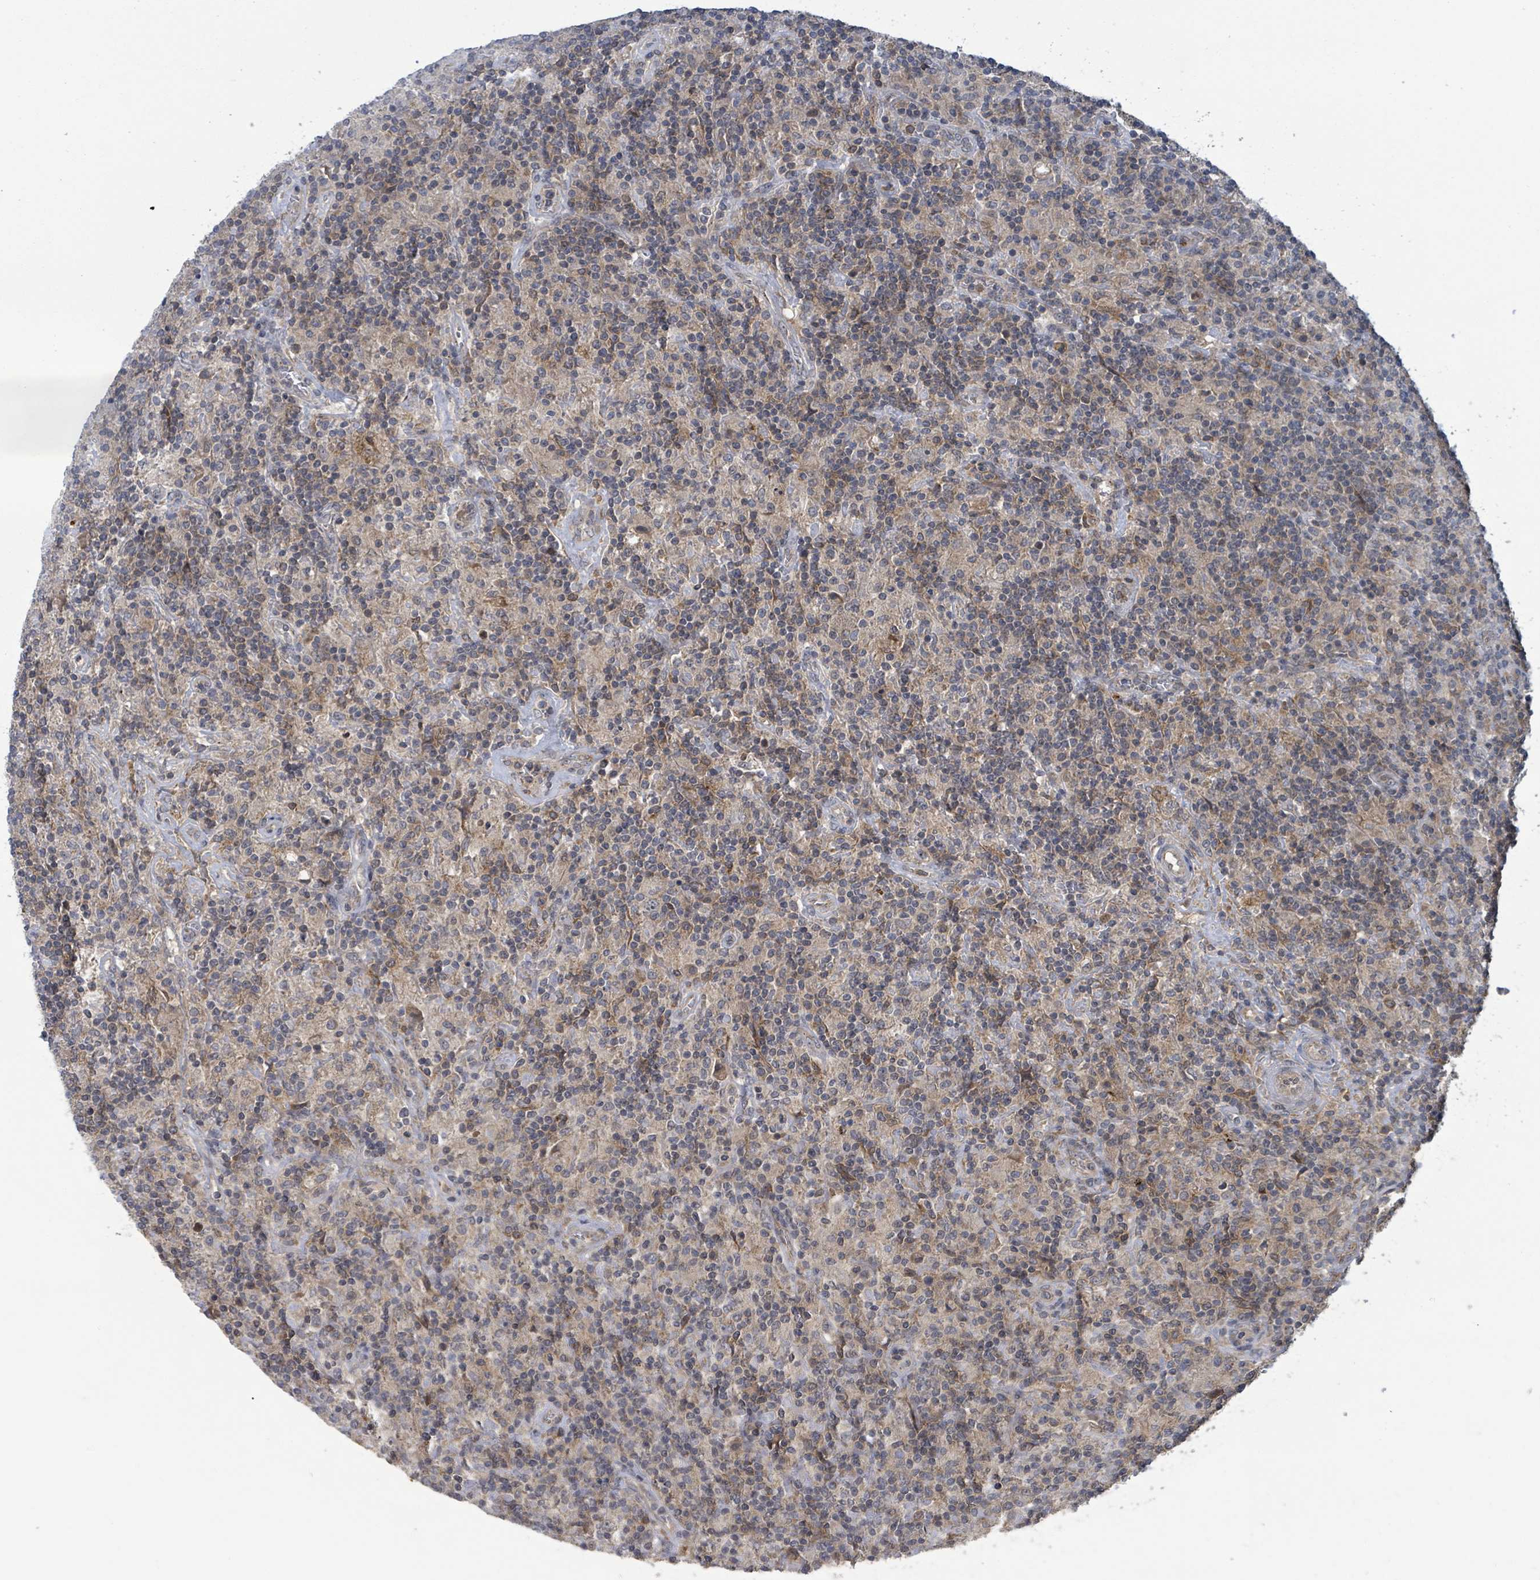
{"staining": {"intensity": "negative", "quantity": "none", "location": "none"}, "tissue": "lymphoma", "cell_type": "Tumor cells", "image_type": "cancer", "snomed": [{"axis": "morphology", "description": "Hodgkin's disease, NOS"}, {"axis": "topography", "description": "Lymph node"}], "caption": "DAB immunohistochemical staining of Hodgkin's disease exhibits no significant expression in tumor cells.", "gene": "CCDC121", "patient": {"sex": "male", "age": 70}}